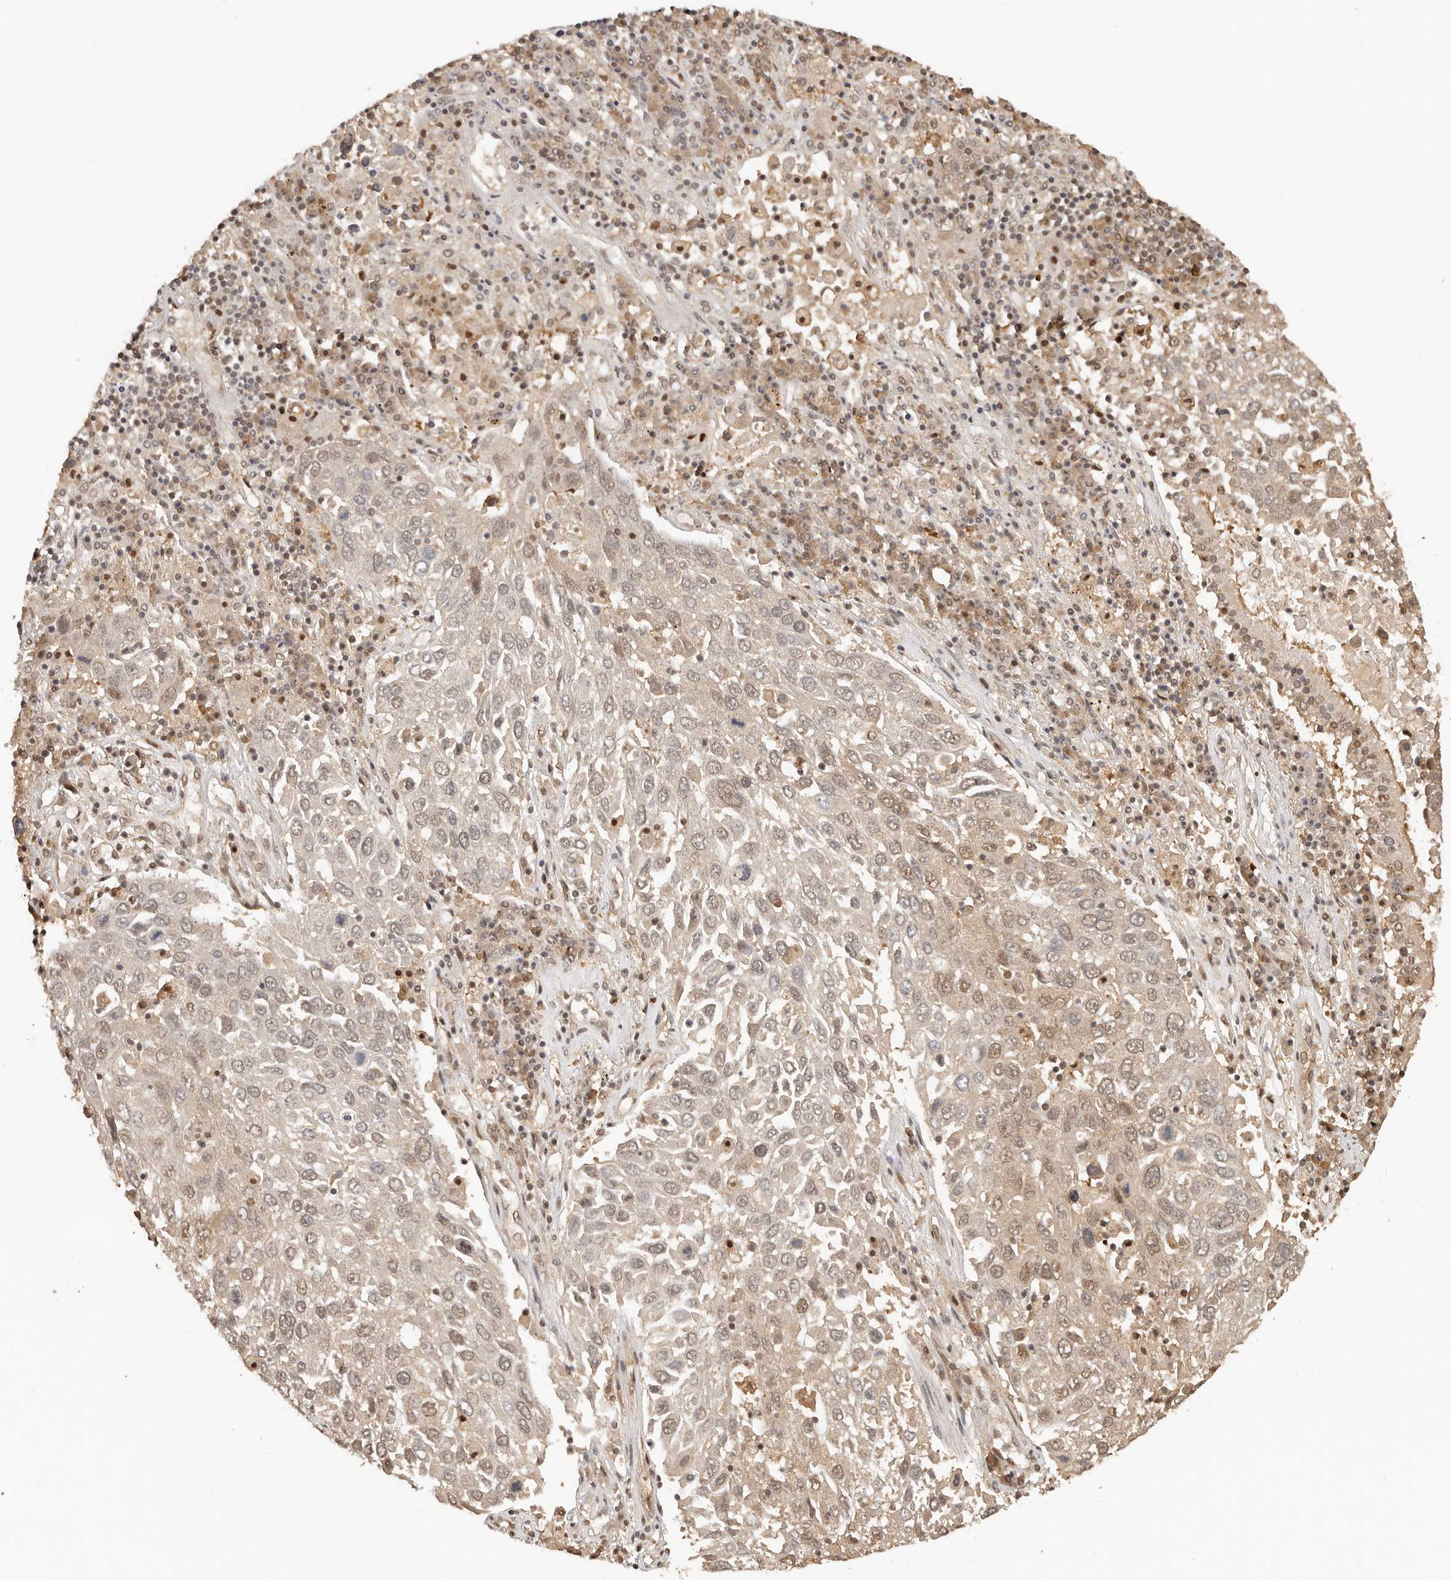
{"staining": {"intensity": "weak", "quantity": ">75%", "location": "nuclear"}, "tissue": "lung cancer", "cell_type": "Tumor cells", "image_type": "cancer", "snomed": [{"axis": "morphology", "description": "Squamous cell carcinoma, NOS"}, {"axis": "topography", "description": "Lung"}], "caption": "This is a histology image of immunohistochemistry staining of lung squamous cell carcinoma, which shows weak positivity in the nuclear of tumor cells.", "gene": "PSMA5", "patient": {"sex": "male", "age": 65}}